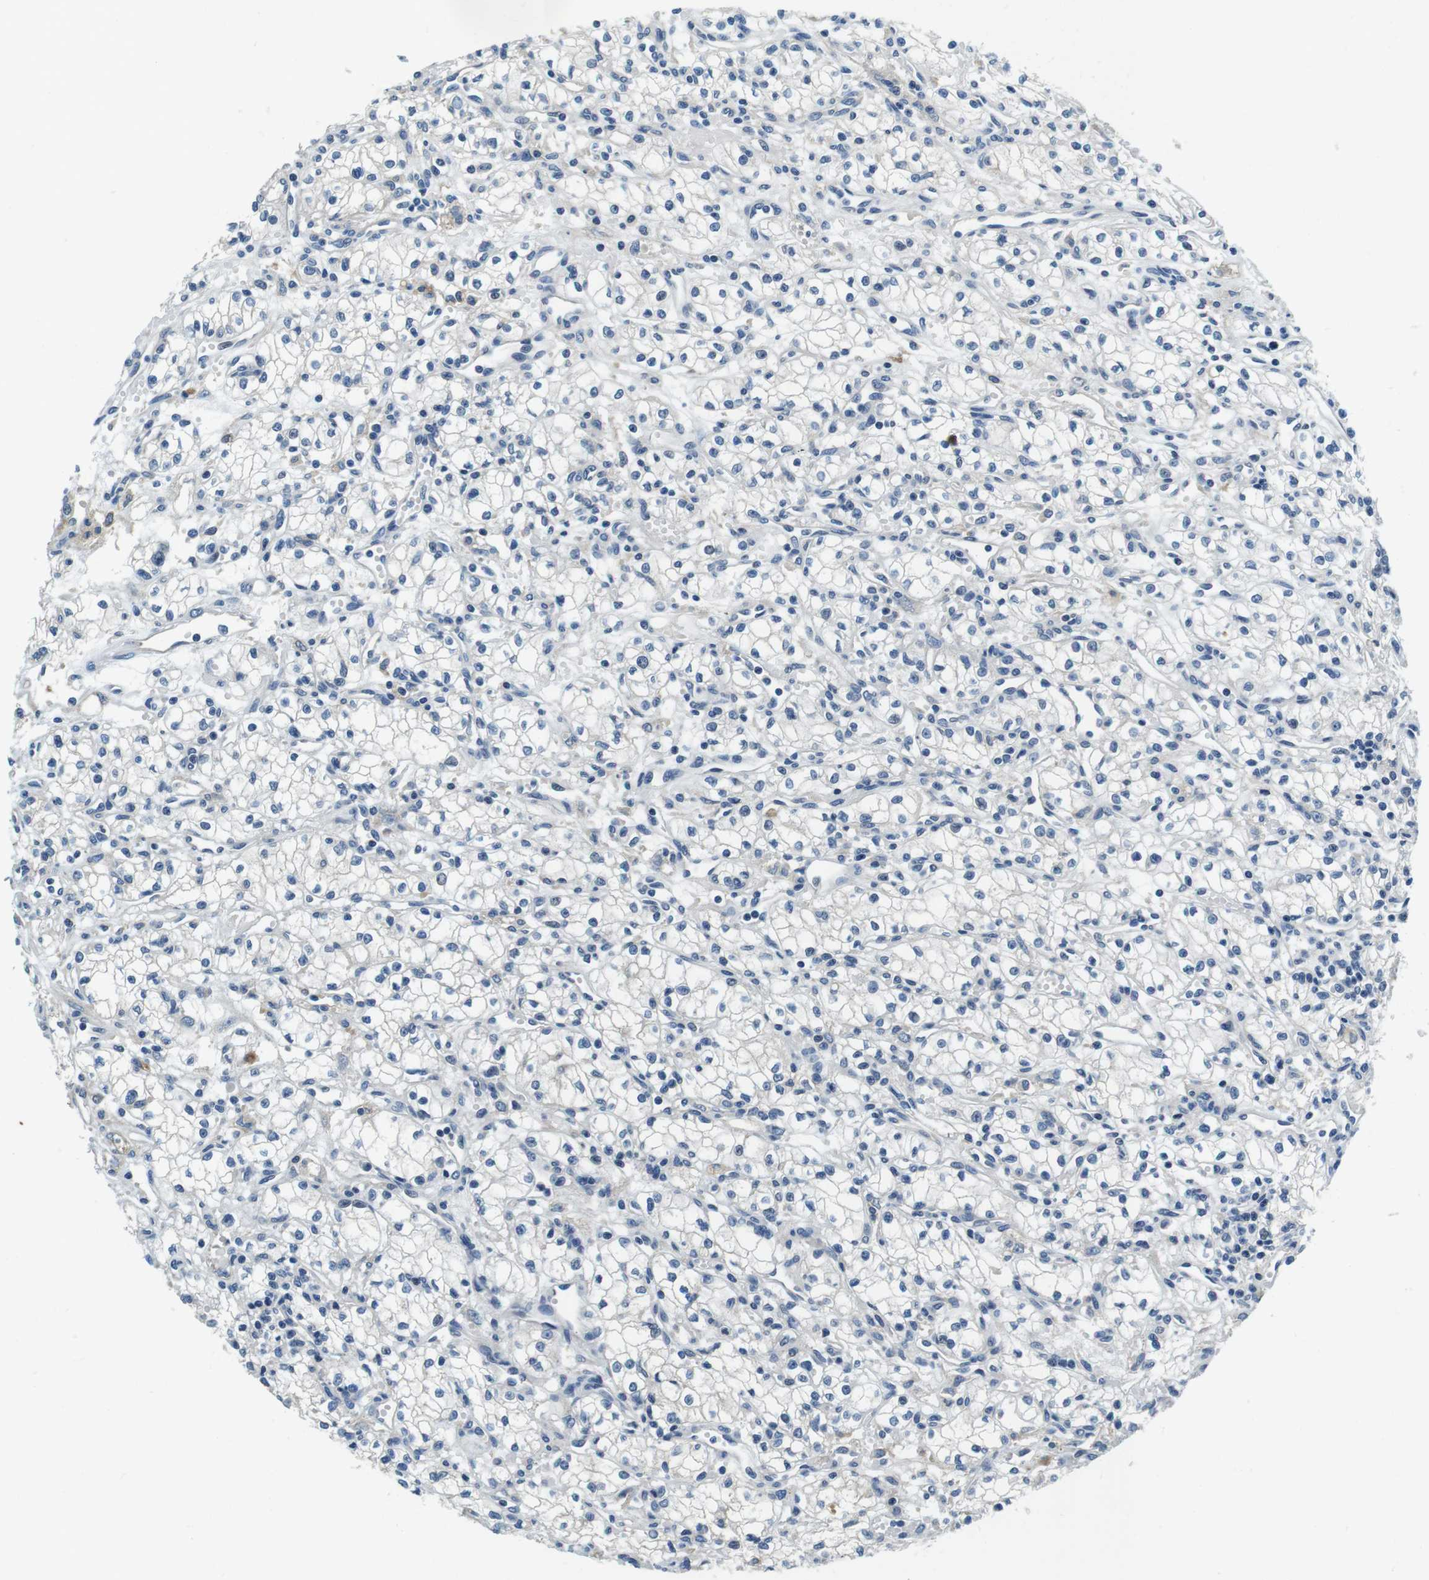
{"staining": {"intensity": "negative", "quantity": "none", "location": "none"}, "tissue": "renal cancer", "cell_type": "Tumor cells", "image_type": "cancer", "snomed": [{"axis": "morphology", "description": "Normal tissue, NOS"}, {"axis": "morphology", "description": "Adenocarcinoma, NOS"}, {"axis": "topography", "description": "Kidney"}], "caption": "Immunohistochemistry image of renal cancer (adenocarcinoma) stained for a protein (brown), which displays no positivity in tumor cells.", "gene": "KCNJ5", "patient": {"sex": "male", "age": 59}}